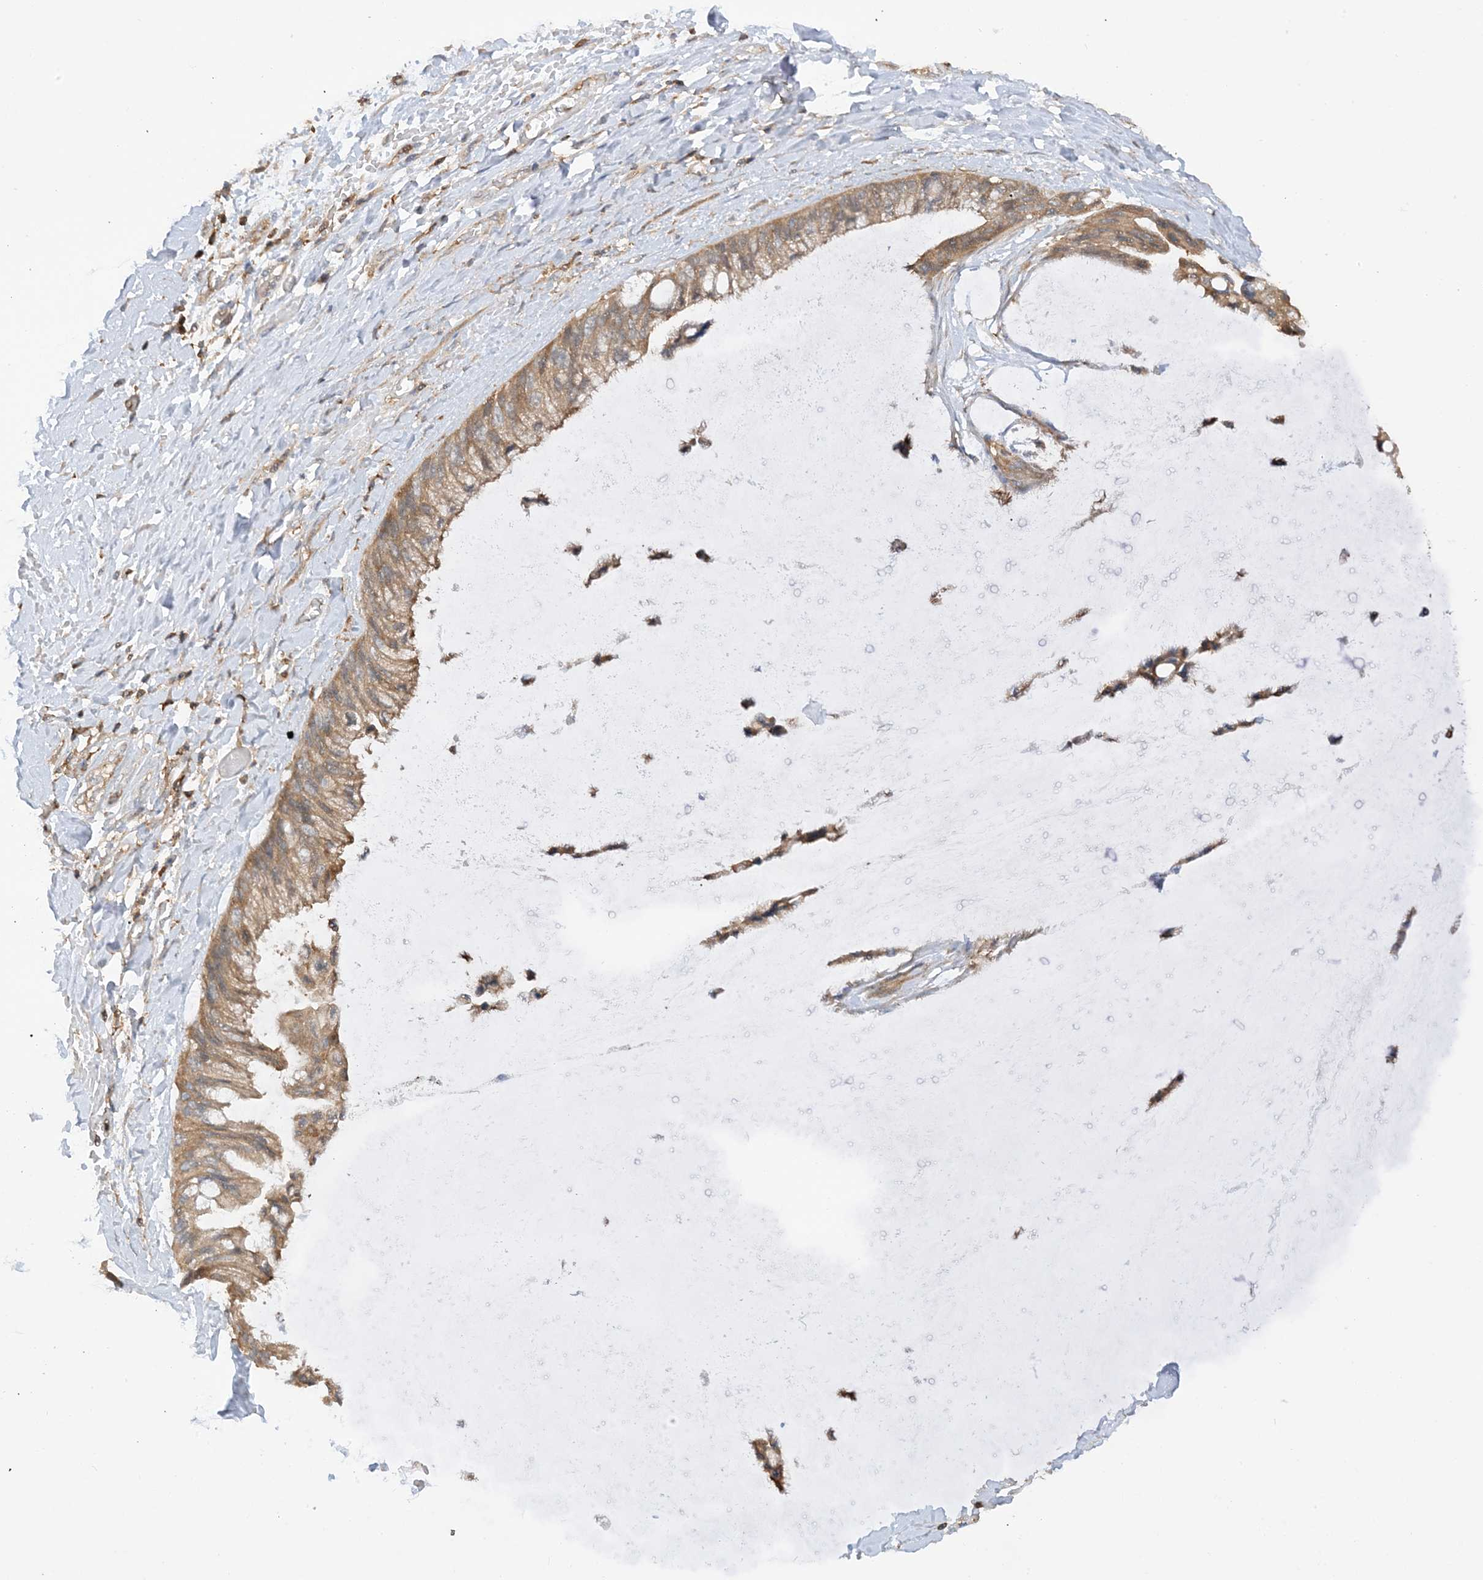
{"staining": {"intensity": "moderate", "quantity": ">75%", "location": "cytoplasmic/membranous"}, "tissue": "ovarian cancer", "cell_type": "Tumor cells", "image_type": "cancer", "snomed": [{"axis": "morphology", "description": "Cystadenocarcinoma, mucinous, NOS"}, {"axis": "topography", "description": "Ovary"}], "caption": "About >75% of tumor cells in ovarian cancer reveal moderate cytoplasmic/membranous protein expression as visualized by brown immunohistochemical staining.", "gene": "CAPZB", "patient": {"sex": "female", "age": 39}}